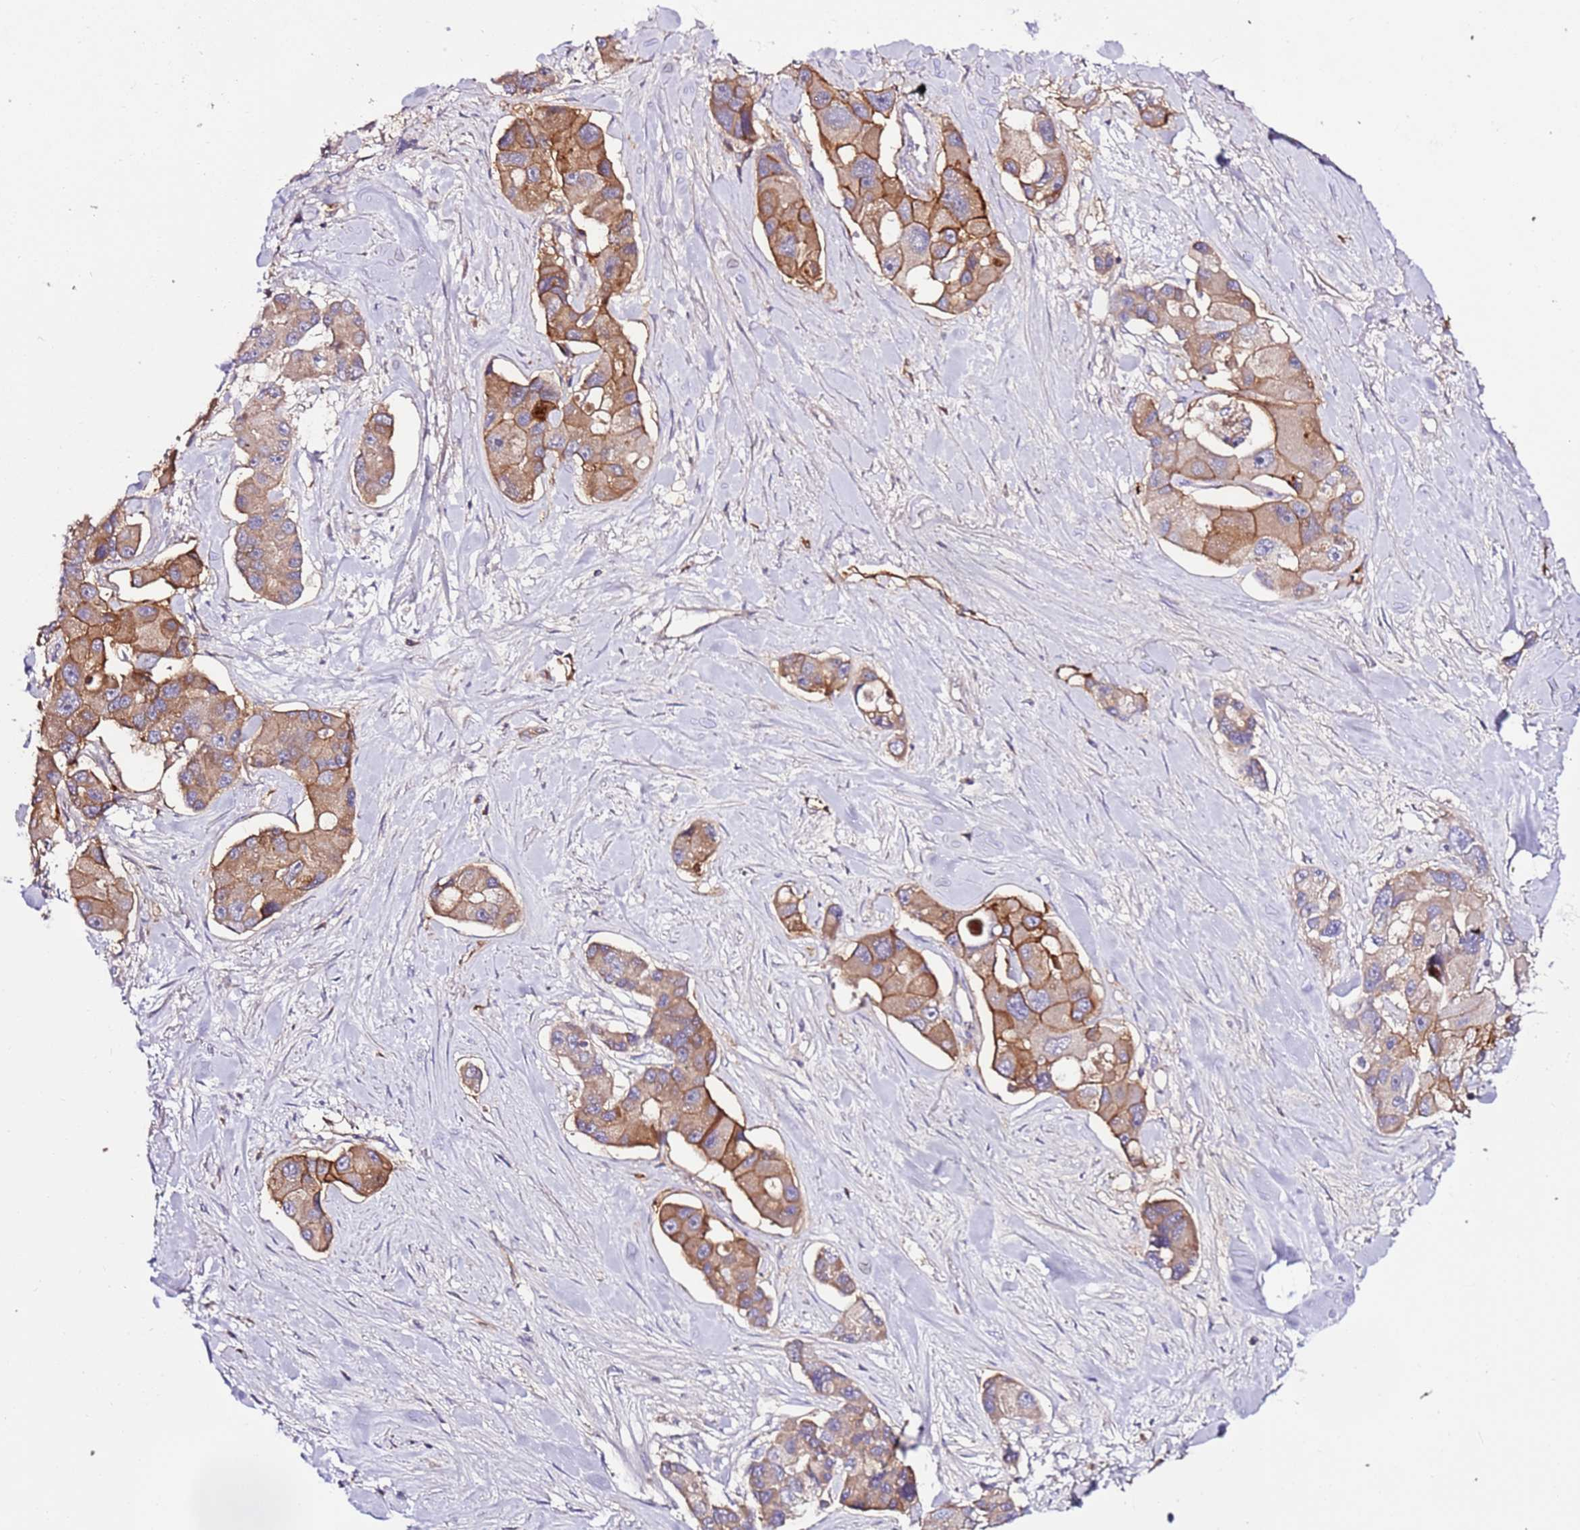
{"staining": {"intensity": "moderate", "quantity": ">75%", "location": "cytoplasmic/membranous"}, "tissue": "lung cancer", "cell_type": "Tumor cells", "image_type": "cancer", "snomed": [{"axis": "morphology", "description": "Adenocarcinoma, NOS"}, {"axis": "topography", "description": "Lung"}], "caption": "Immunohistochemistry of human lung adenocarcinoma reveals medium levels of moderate cytoplasmic/membranous staining in approximately >75% of tumor cells. (DAB (3,3'-diaminobenzidine) IHC with brightfield microscopy, high magnification).", "gene": "FLVCR1", "patient": {"sex": "female", "age": 54}}